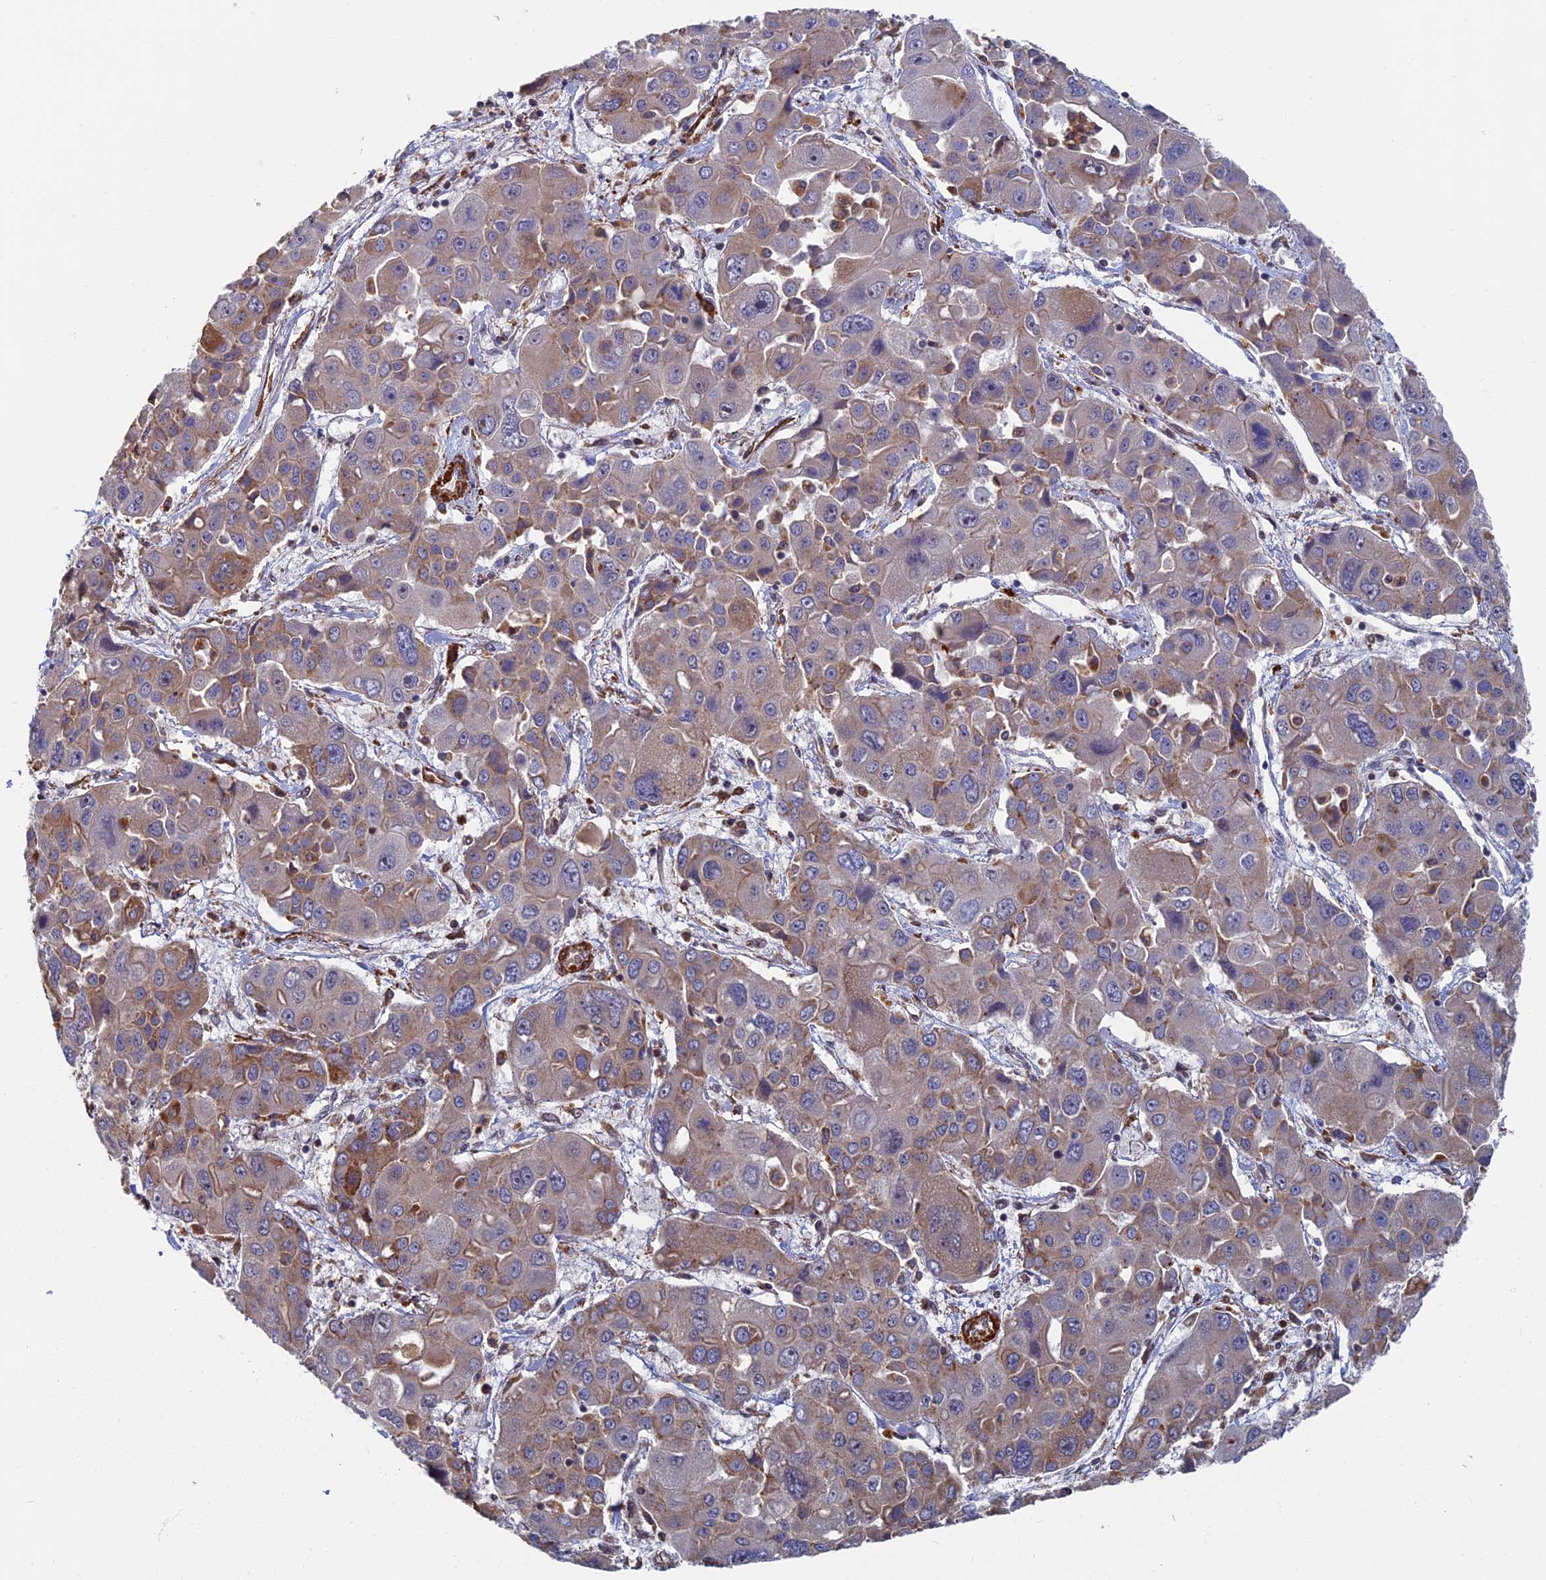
{"staining": {"intensity": "weak", "quantity": "25%-75%", "location": "cytoplasmic/membranous"}, "tissue": "liver cancer", "cell_type": "Tumor cells", "image_type": "cancer", "snomed": [{"axis": "morphology", "description": "Cholangiocarcinoma"}, {"axis": "topography", "description": "Liver"}], "caption": "Approximately 25%-75% of tumor cells in liver cancer show weak cytoplasmic/membranous protein positivity as visualized by brown immunohistochemical staining.", "gene": "CTDP1", "patient": {"sex": "male", "age": 67}}